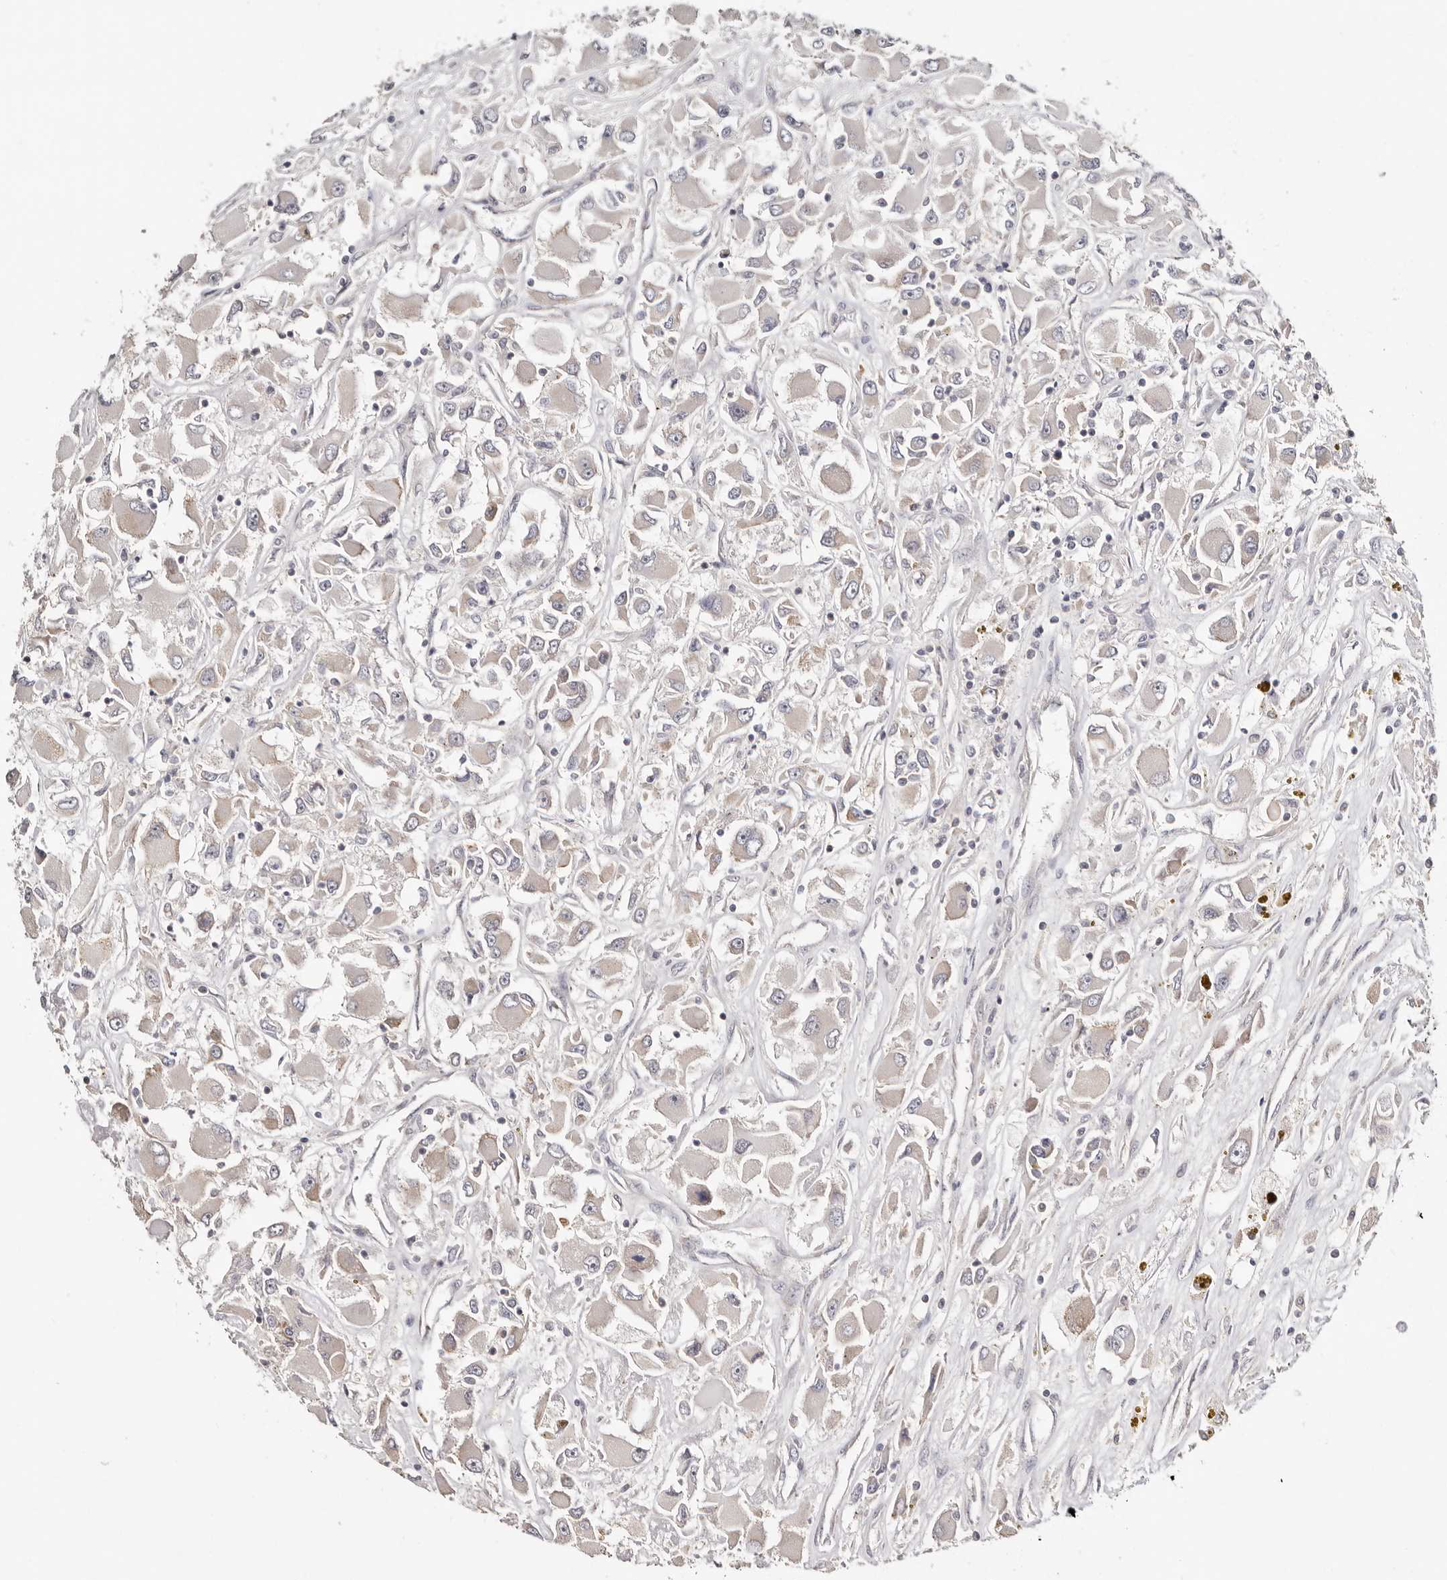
{"staining": {"intensity": "negative", "quantity": "none", "location": "none"}, "tissue": "renal cancer", "cell_type": "Tumor cells", "image_type": "cancer", "snomed": [{"axis": "morphology", "description": "Adenocarcinoma, NOS"}, {"axis": "topography", "description": "Kidney"}], "caption": "High power microscopy micrograph of an immunohistochemistry (IHC) photomicrograph of renal cancer, revealing no significant expression in tumor cells.", "gene": "S100A14", "patient": {"sex": "female", "age": 52}}